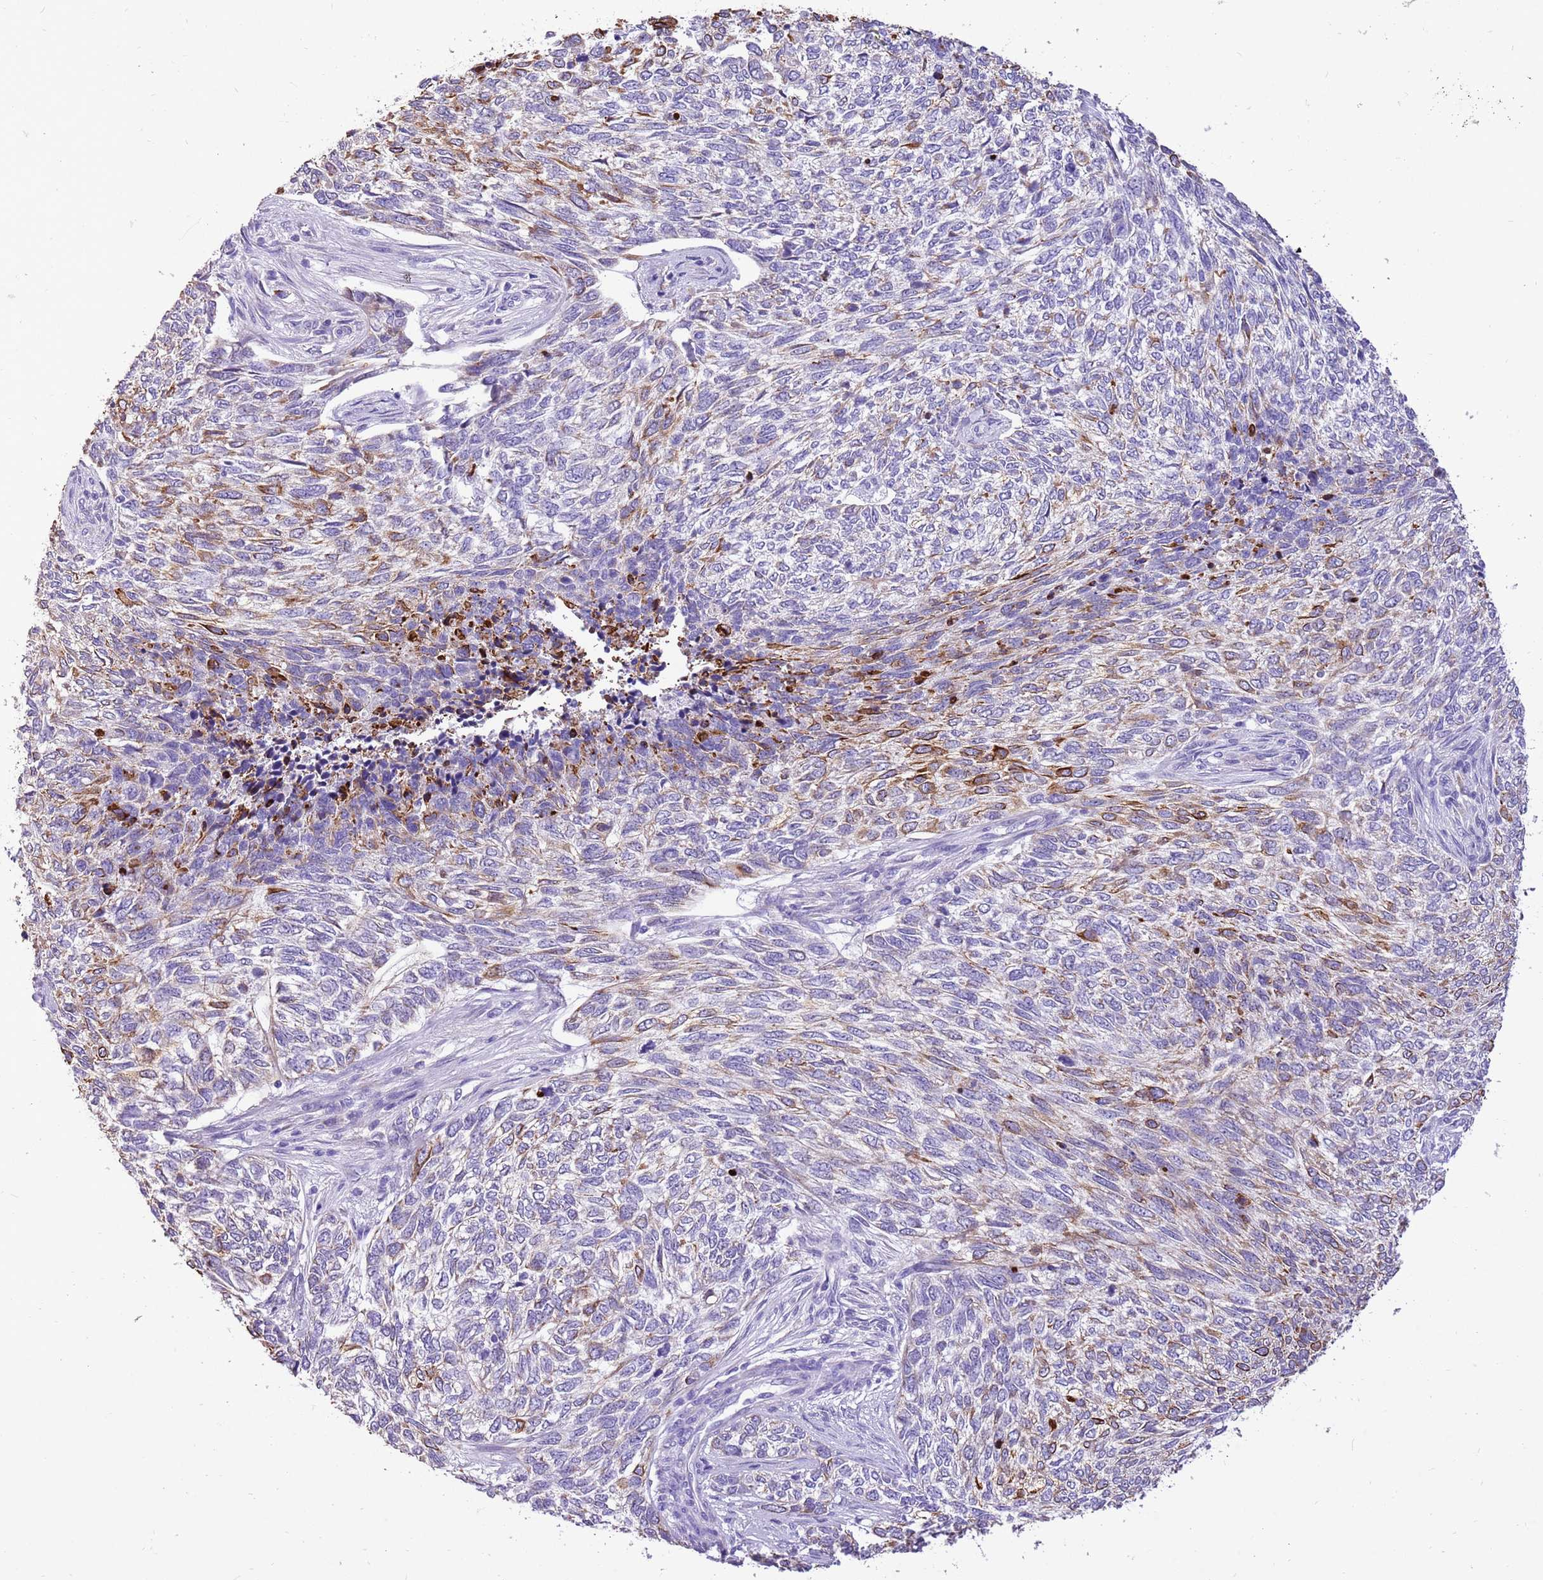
{"staining": {"intensity": "moderate", "quantity": "25%-75%", "location": "cytoplasmic/membranous"}, "tissue": "skin cancer", "cell_type": "Tumor cells", "image_type": "cancer", "snomed": [{"axis": "morphology", "description": "Basal cell carcinoma"}, {"axis": "topography", "description": "Skin"}], "caption": "Basal cell carcinoma (skin) was stained to show a protein in brown. There is medium levels of moderate cytoplasmic/membranous staining in approximately 25%-75% of tumor cells.", "gene": "R3HDM4", "patient": {"sex": "female", "age": 65}}